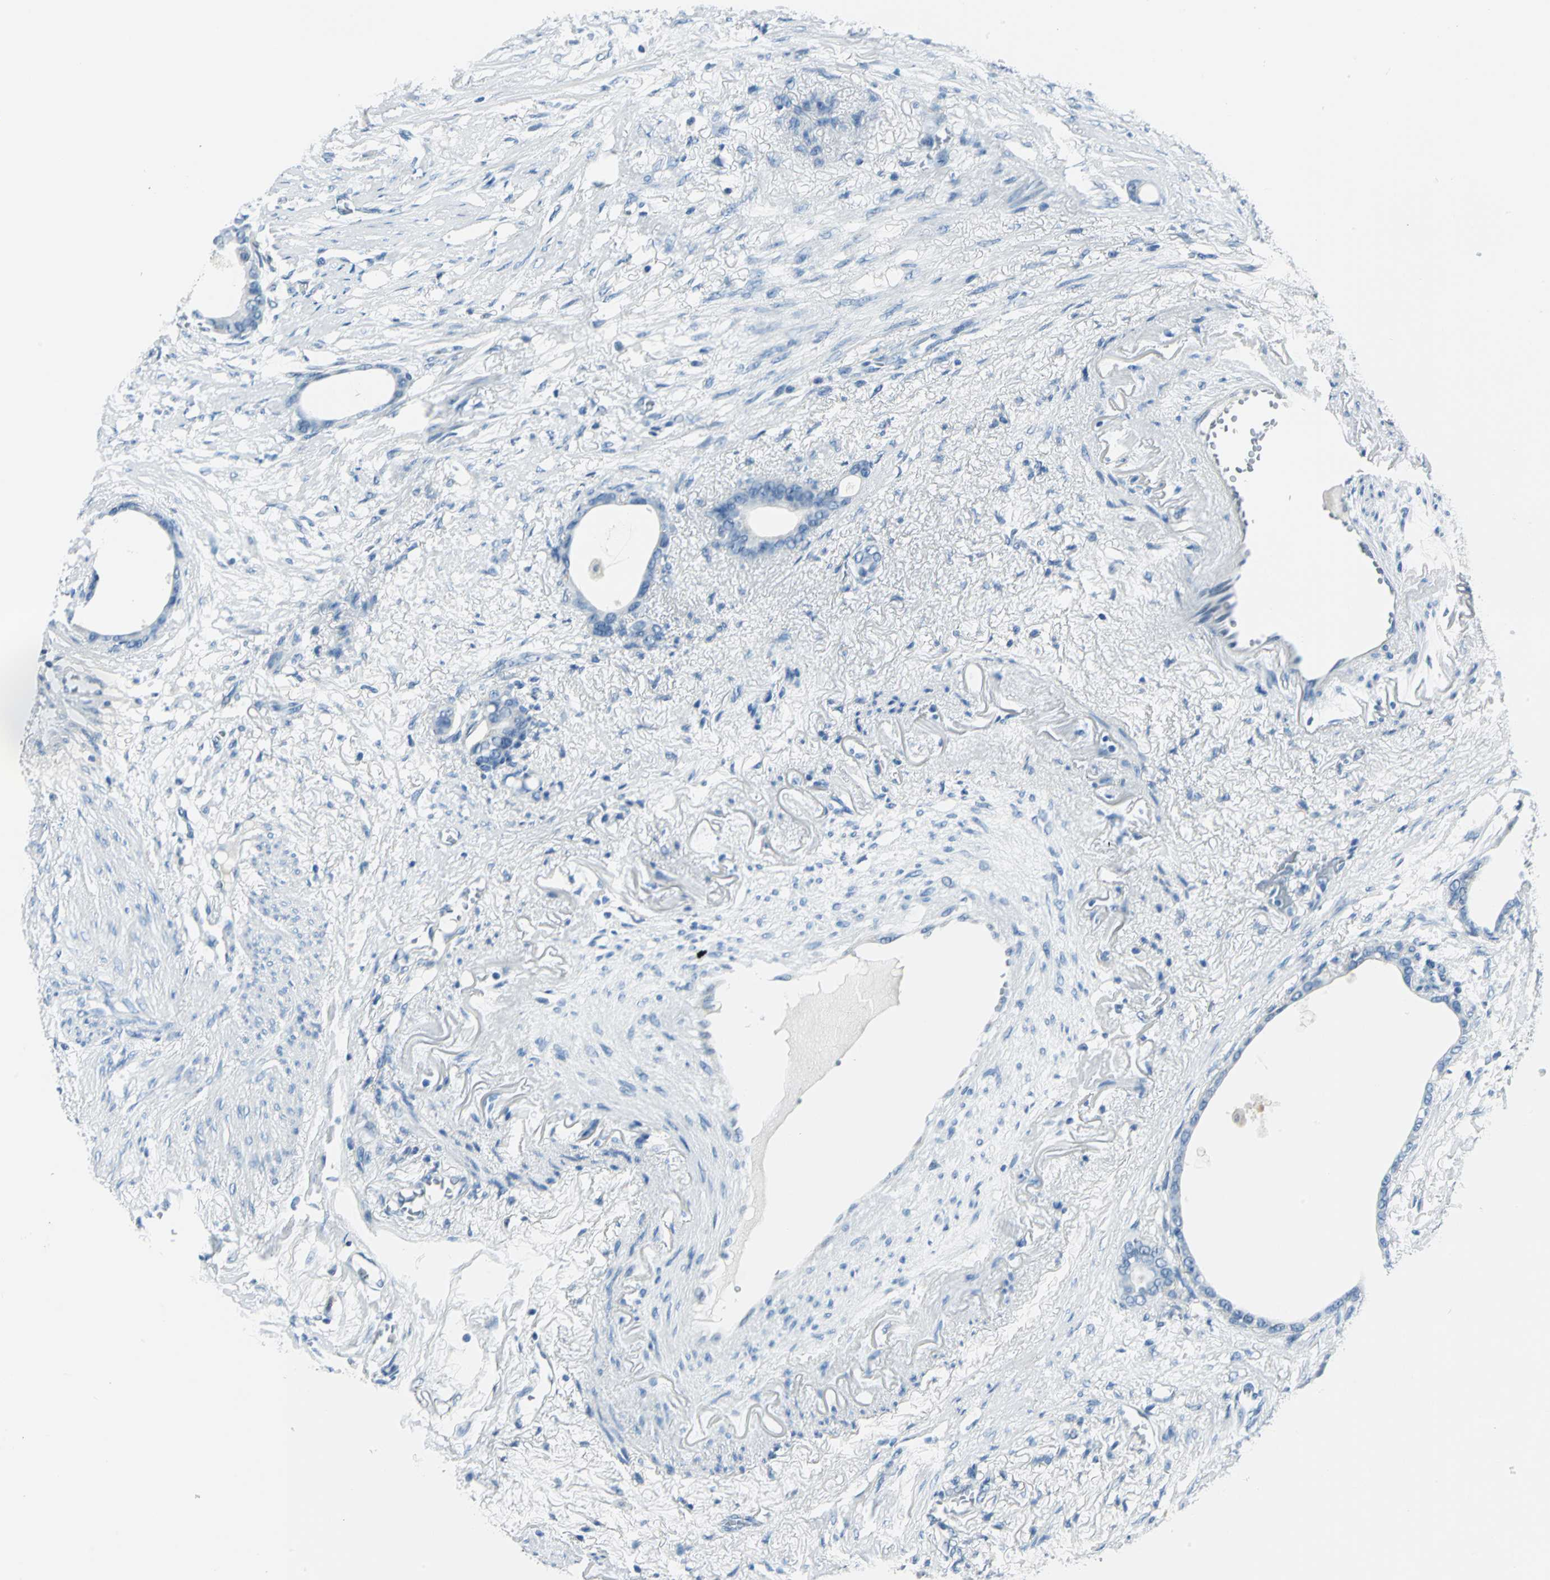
{"staining": {"intensity": "negative", "quantity": "none", "location": "none"}, "tissue": "stomach cancer", "cell_type": "Tumor cells", "image_type": "cancer", "snomed": [{"axis": "morphology", "description": "Adenocarcinoma, NOS"}, {"axis": "topography", "description": "Stomach"}], "caption": "Tumor cells are negative for protein expression in human stomach cancer (adenocarcinoma). (DAB IHC with hematoxylin counter stain).", "gene": "AKR1A1", "patient": {"sex": "female", "age": 75}}